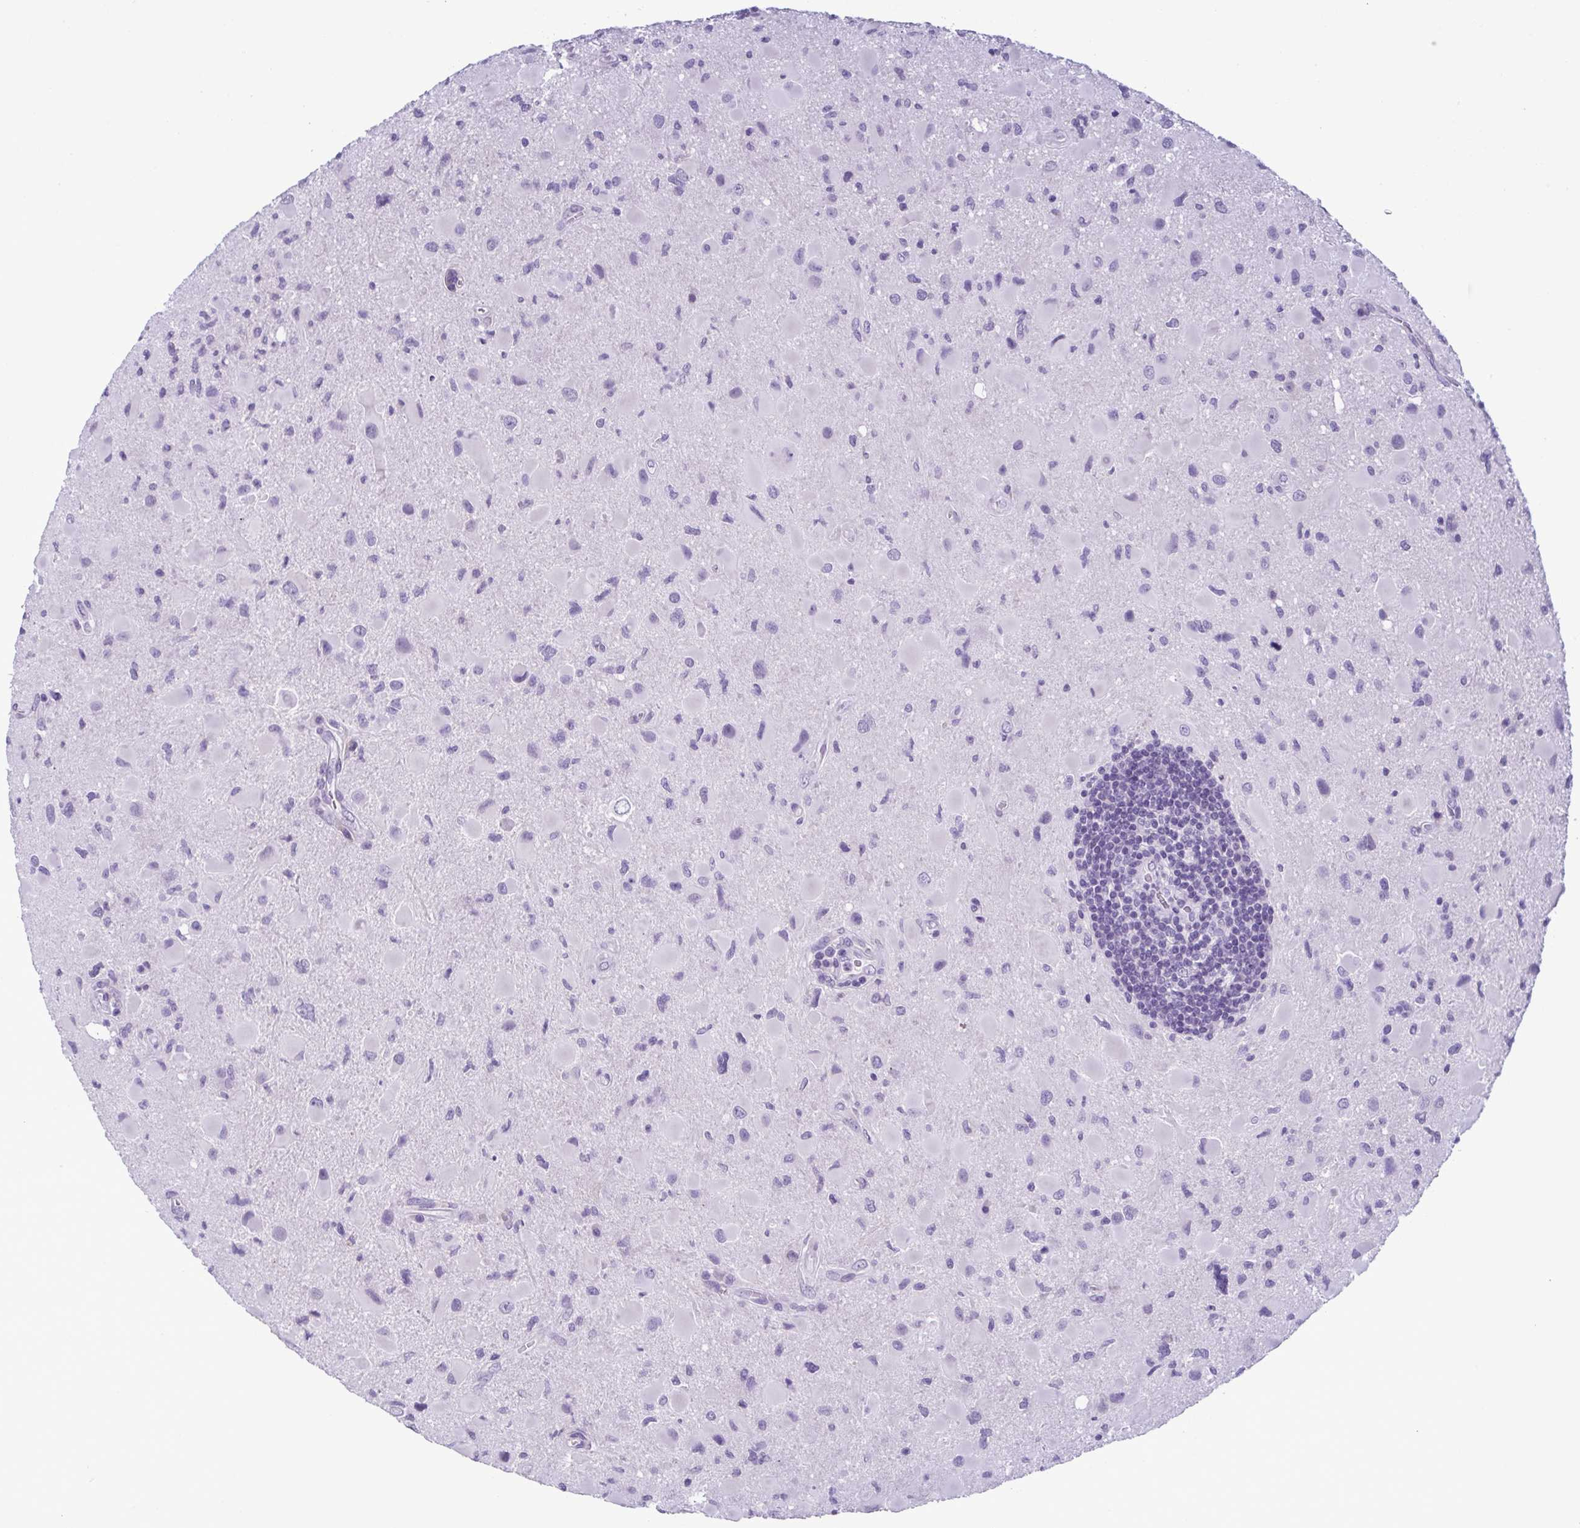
{"staining": {"intensity": "negative", "quantity": "none", "location": "none"}, "tissue": "glioma", "cell_type": "Tumor cells", "image_type": "cancer", "snomed": [{"axis": "morphology", "description": "Glioma, malignant, Low grade"}, {"axis": "topography", "description": "Brain"}], "caption": "This is an immunohistochemistry (IHC) micrograph of glioma. There is no staining in tumor cells.", "gene": "INAFM1", "patient": {"sex": "female", "age": 32}}